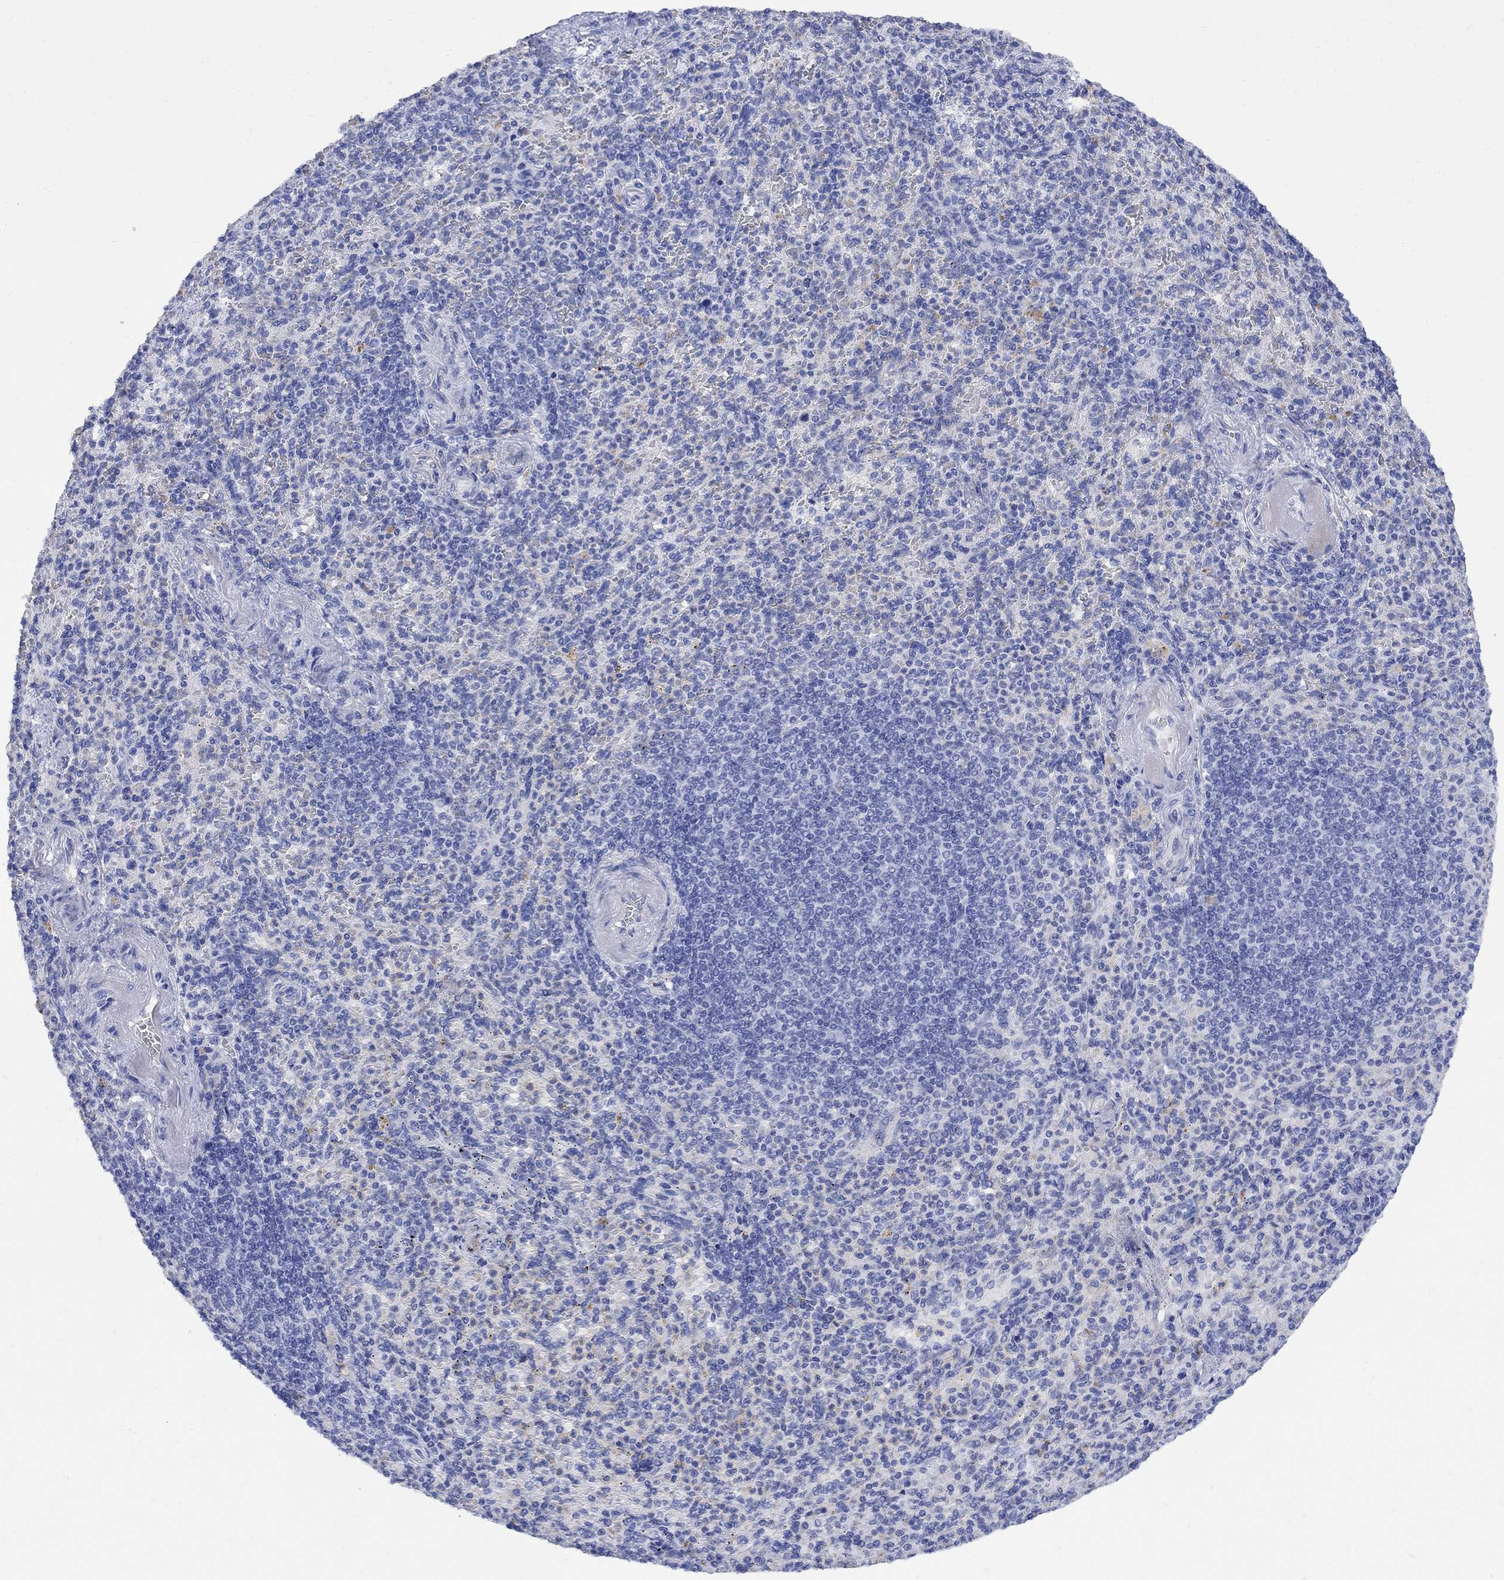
{"staining": {"intensity": "negative", "quantity": "none", "location": "none"}, "tissue": "spleen", "cell_type": "Cells in red pulp", "image_type": "normal", "snomed": [{"axis": "morphology", "description": "Normal tissue, NOS"}, {"axis": "topography", "description": "Spleen"}], "caption": "An IHC micrograph of normal spleen is shown. There is no staining in cells in red pulp of spleen. (DAB (3,3'-diaminobenzidine) IHC with hematoxylin counter stain).", "gene": "MYL1", "patient": {"sex": "female", "age": 74}}